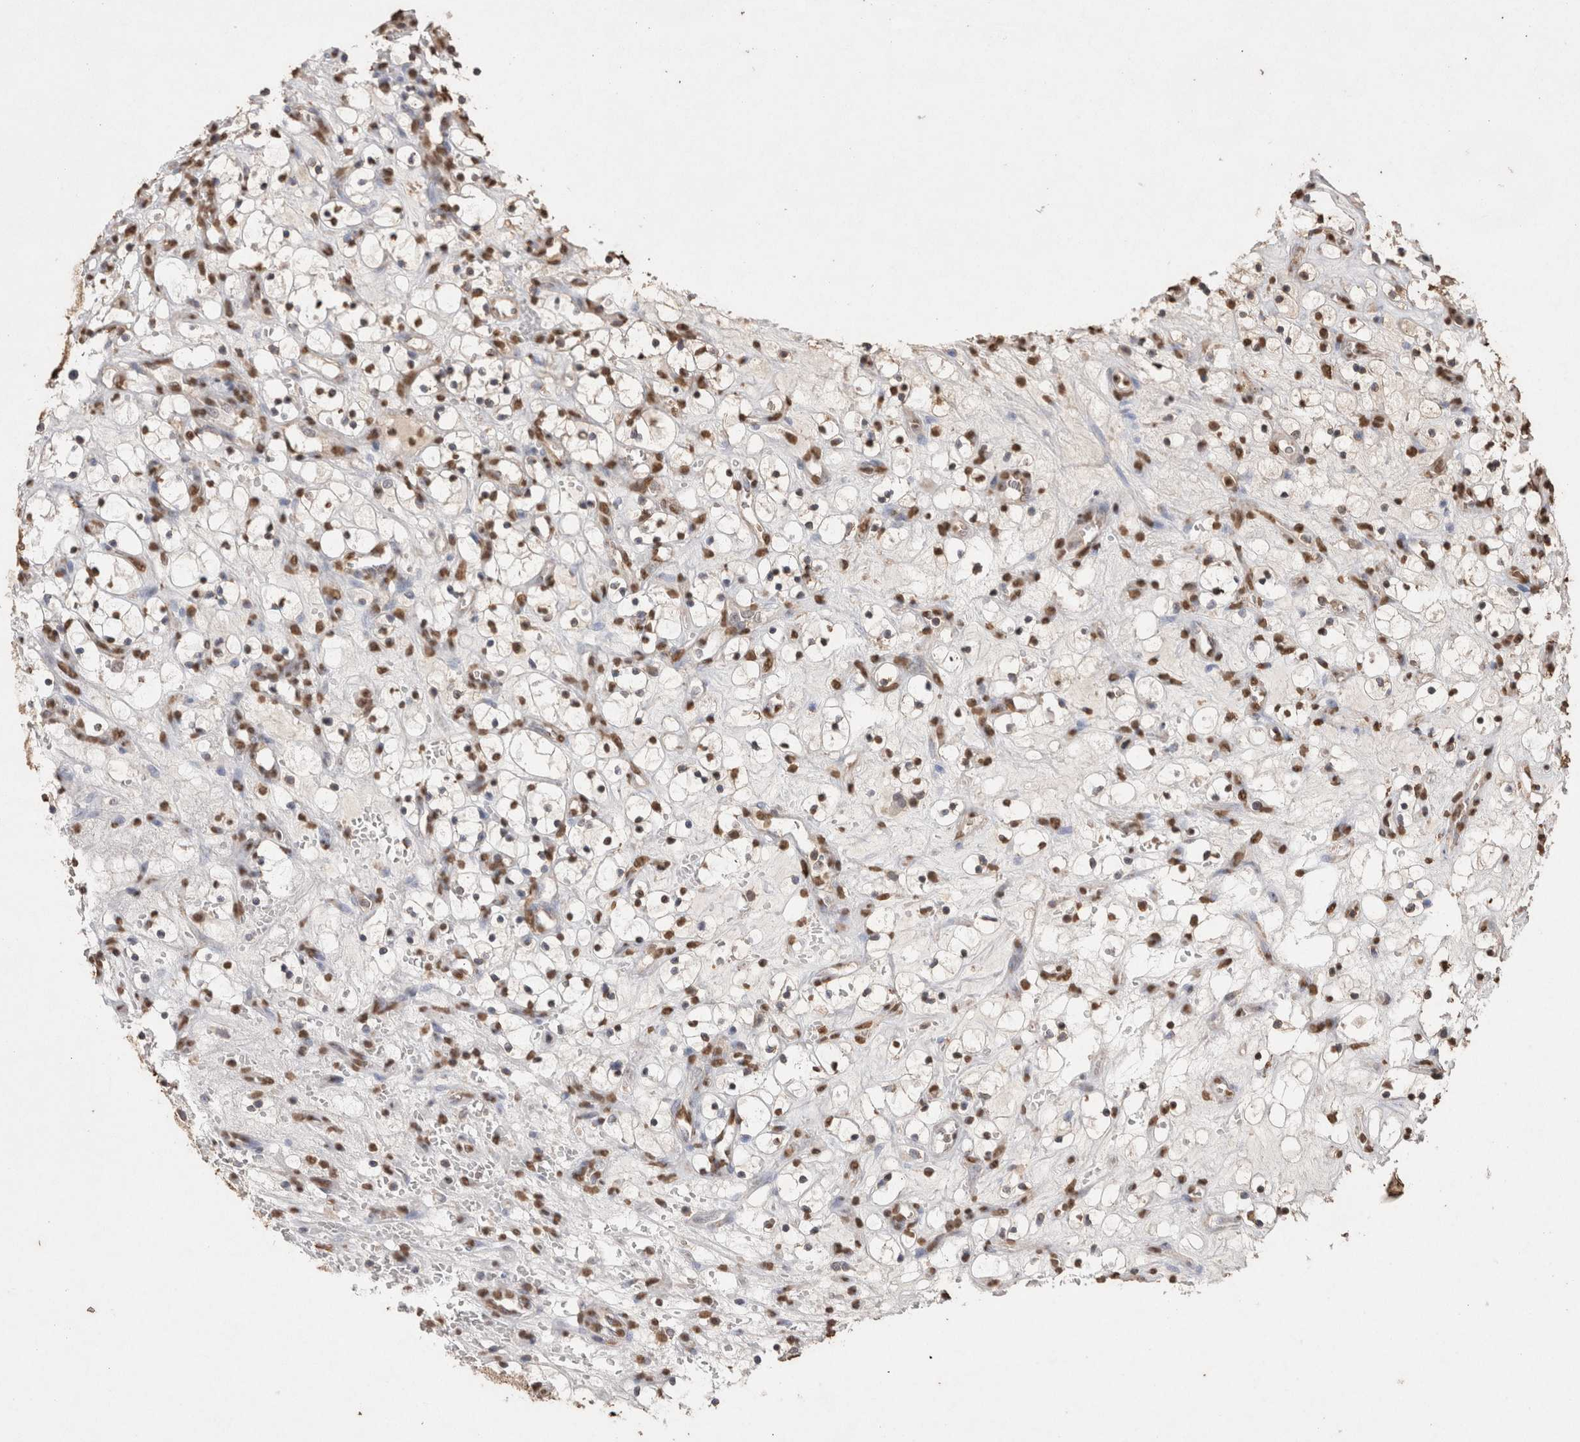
{"staining": {"intensity": "moderate", "quantity": ">75%", "location": "nuclear"}, "tissue": "renal cancer", "cell_type": "Tumor cells", "image_type": "cancer", "snomed": [{"axis": "morphology", "description": "Adenocarcinoma, NOS"}, {"axis": "topography", "description": "Kidney"}], "caption": "High-magnification brightfield microscopy of adenocarcinoma (renal) stained with DAB (3,3'-diaminobenzidine) (brown) and counterstained with hematoxylin (blue). tumor cells exhibit moderate nuclear staining is identified in approximately>75% of cells.", "gene": "POU5F1", "patient": {"sex": "female", "age": 69}}